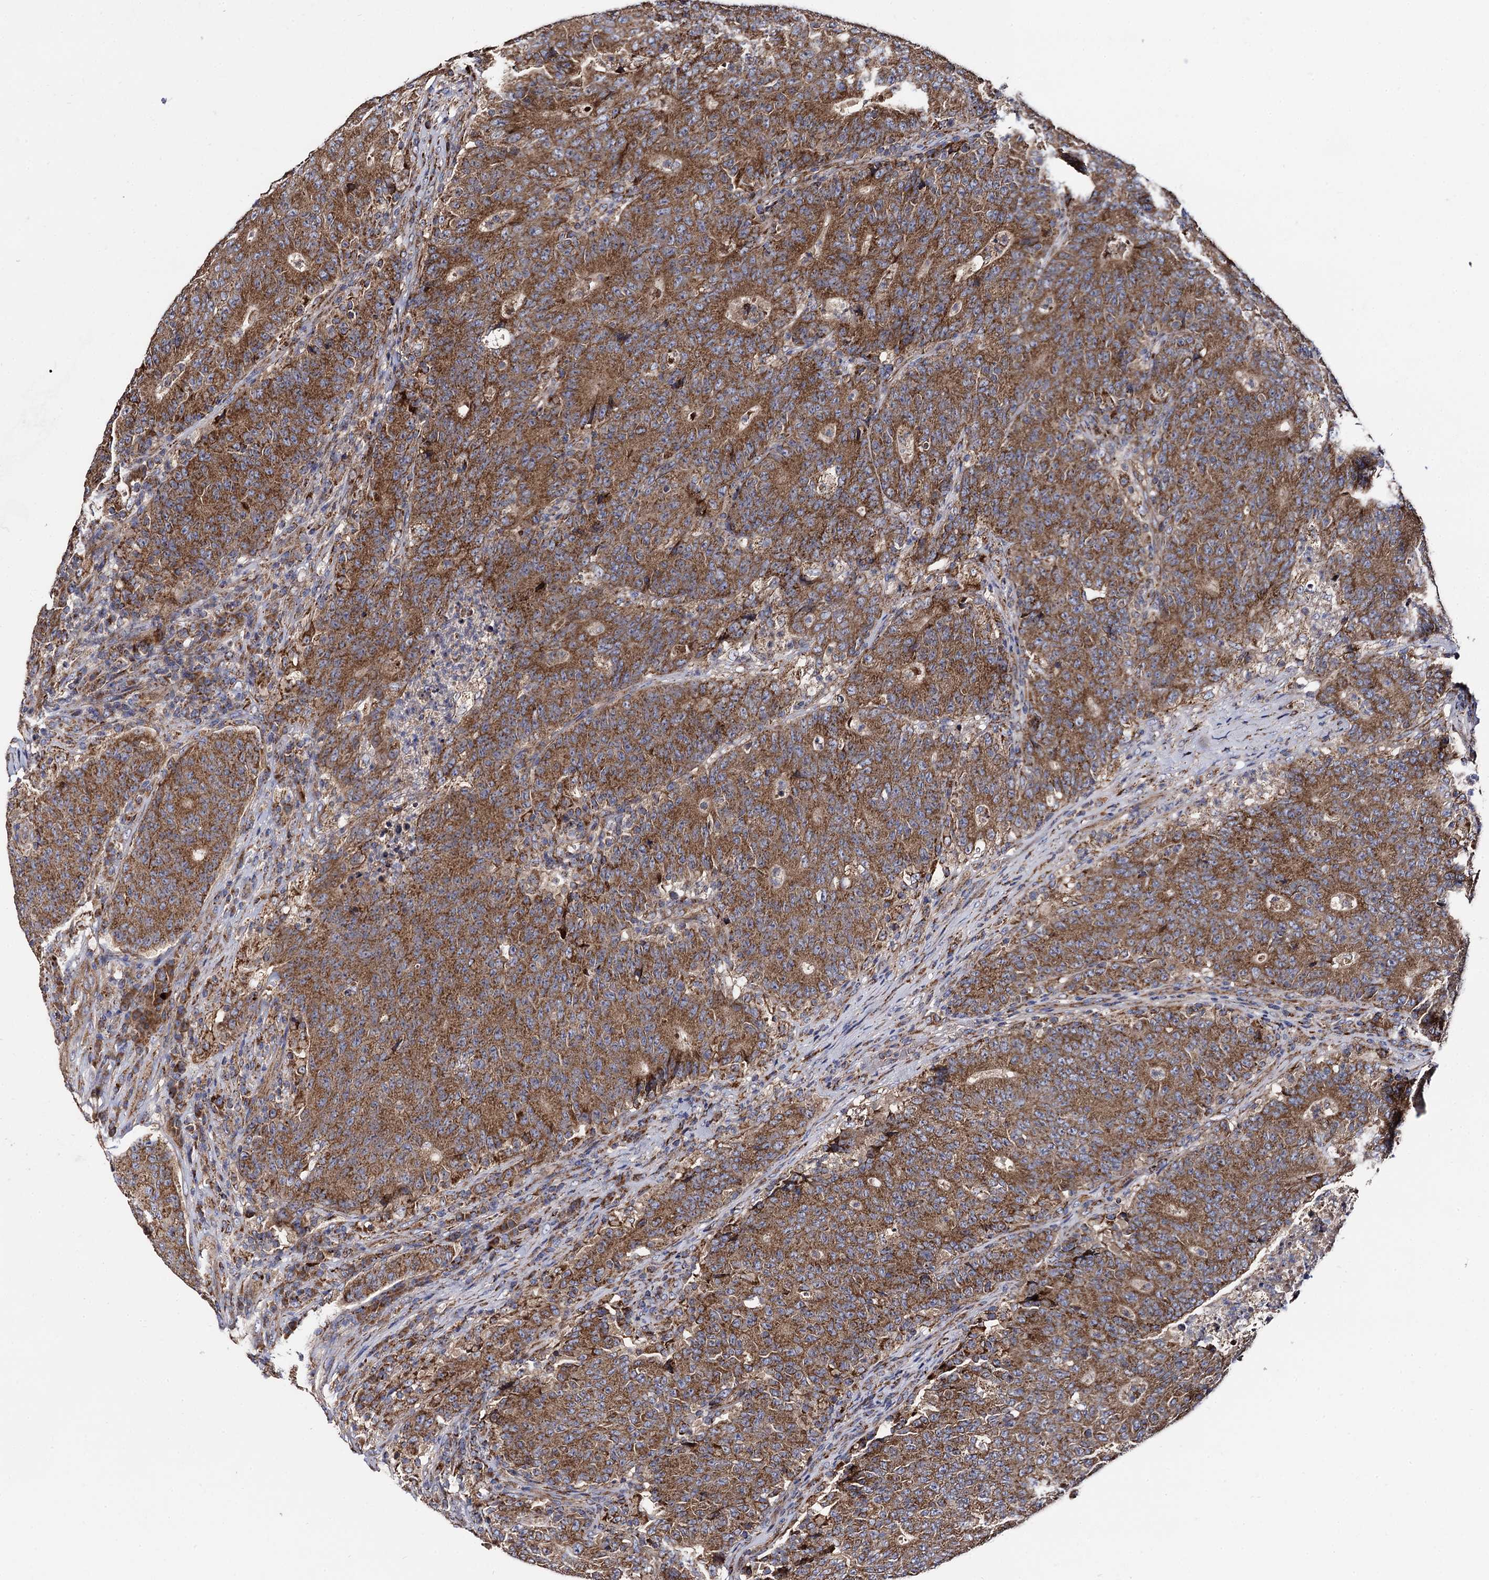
{"staining": {"intensity": "strong", "quantity": ">75%", "location": "cytoplasmic/membranous"}, "tissue": "colorectal cancer", "cell_type": "Tumor cells", "image_type": "cancer", "snomed": [{"axis": "morphology", "description": "Adenocarcinoma, NOS"}, {"axis": "topography", "description": "Colon"}], "caption": "Adenocarcinoma (colorectal) stained for a protein (brown) exhibits strong cytoplasmic/membranous positive staining in about >75% of tumor cells.", "gene": "IQCH", "patient": {"sex": "female", "age": 75}}